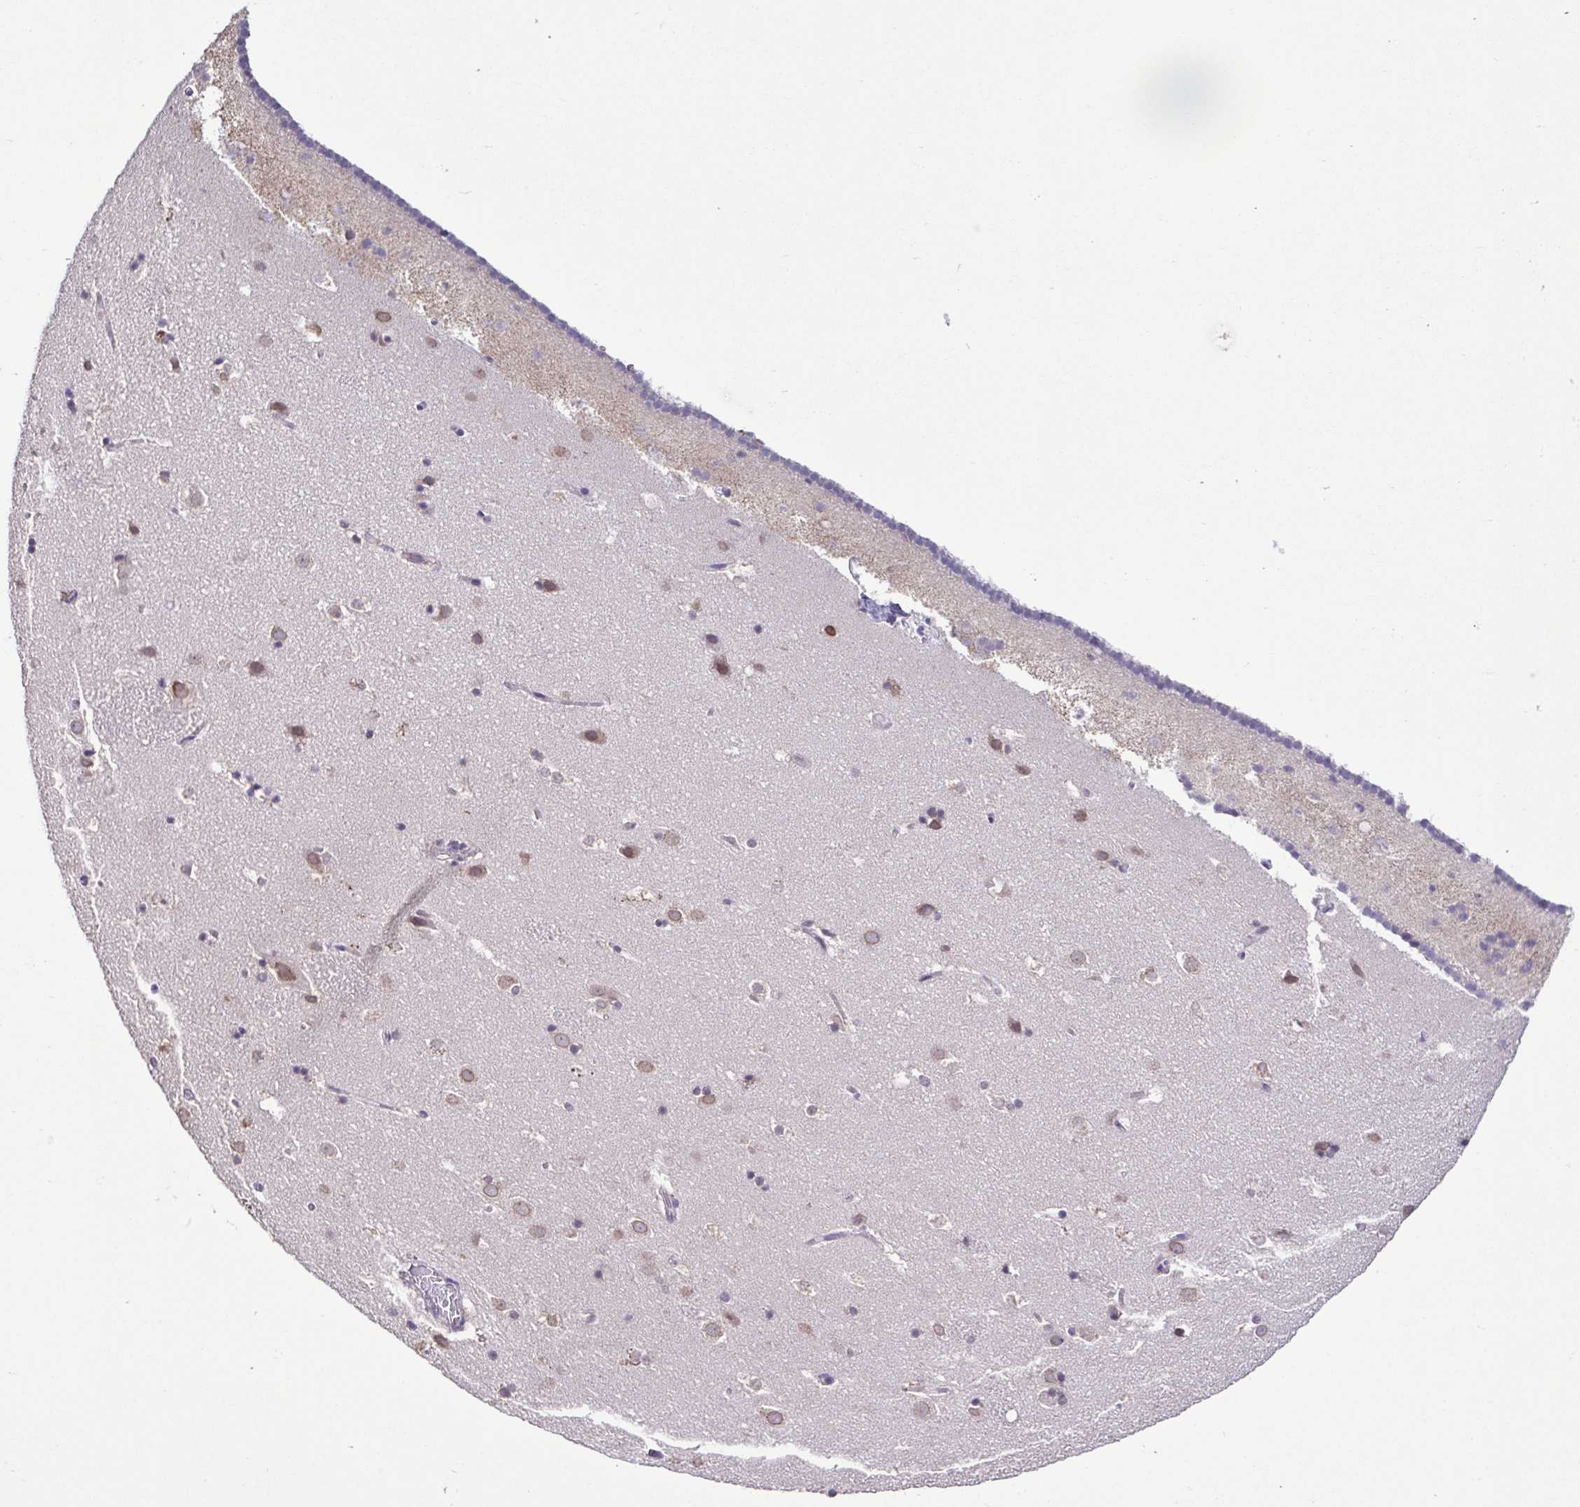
{"staining": {"intensity": "negative", "quantity": "none", "location": "none"}, "tissue": "caudate", "cell_type": "Glial cells", "image_type": "normal", "snomed": [{"axis": "morphology", "description": "Normal tissue, NOS"}, {"axis": "topography", "description": "Lateral ventricle wall"}], "caption": "The histopathology image shows no significant expression in glial cells of caudate.", "gene": "ACTRT3", "patient": {"sex": "male", "age": 37}}